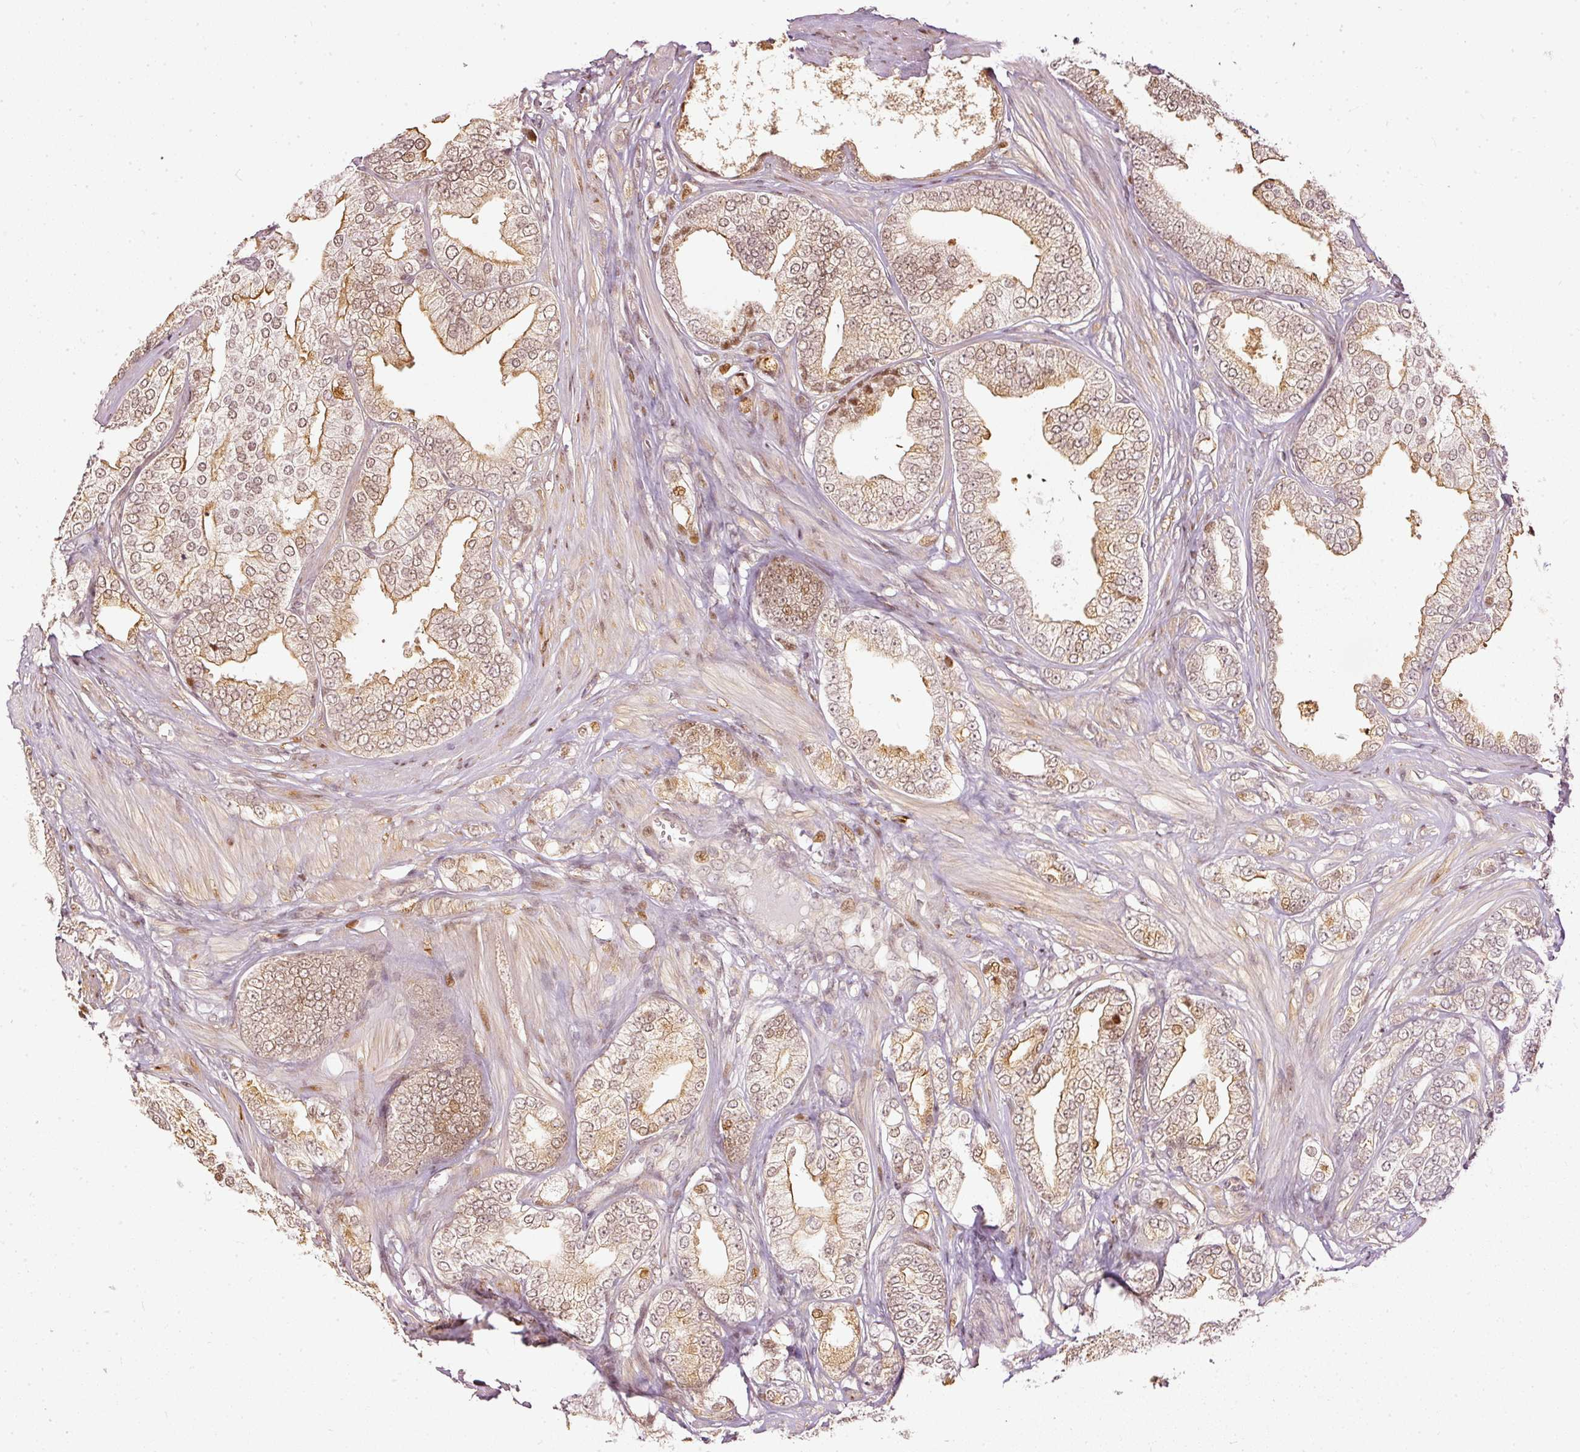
{"staining": {"intensity": "moderate", "quantity": ">75%", "location": "cytoplasmic/membranous,nuclear"}, "tissue": "prostate cancer", "cell_type": "Tumor cells", "image_type": "cancer", "snomed": [{"axis": "morphology", "description": "Adenocarcinoma, High grade"}, {"axis": "topography", "description": "Prostate"}], "caption": "A brown stain shows moderate cytoplasmic/membranous and nuclear staining of a protein in human prostate cancer (high-grade adenocarcinoma) tumor cells.", "gene": "ZNF778", "patient": {"sex": "male", "age": 50}}